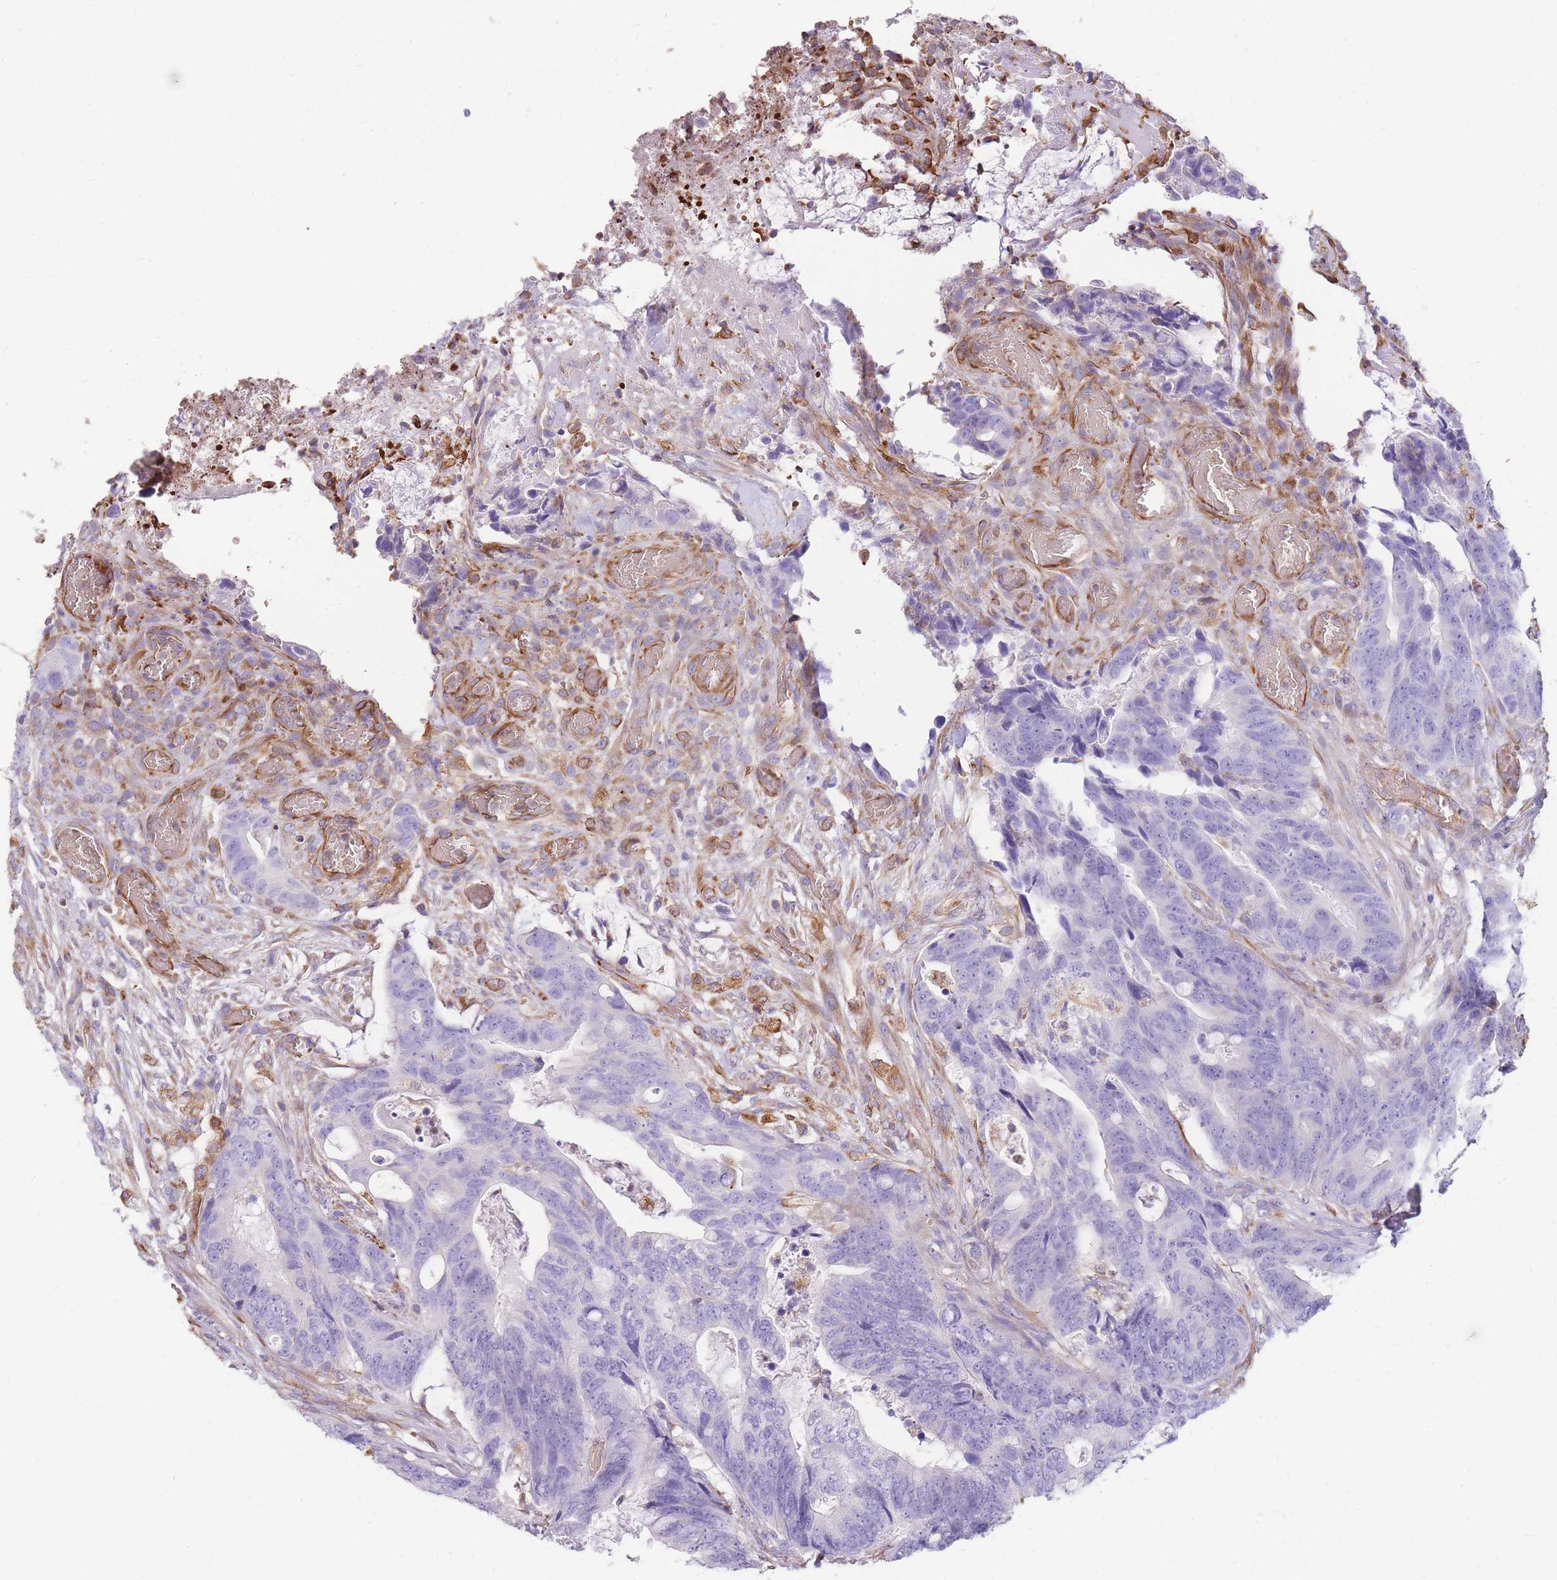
{"staining": {"intensity": "negative", "quantity": "none", "location": "none"}, "tissue": "colorectal cancer", "cell_type": "Tumor cells", "image_type": "cancer", "snomed": [{"axis": "morphology", "description": "Adenocarcinoma, NOS"}, {"axis": "topography", "description": "Colon"}], "caption": "Image shows no significant protein expression in tumor cells of colorectal cancer.", "gene": "ANKRD53", "patient": {"sex": "female", "age": 82}}